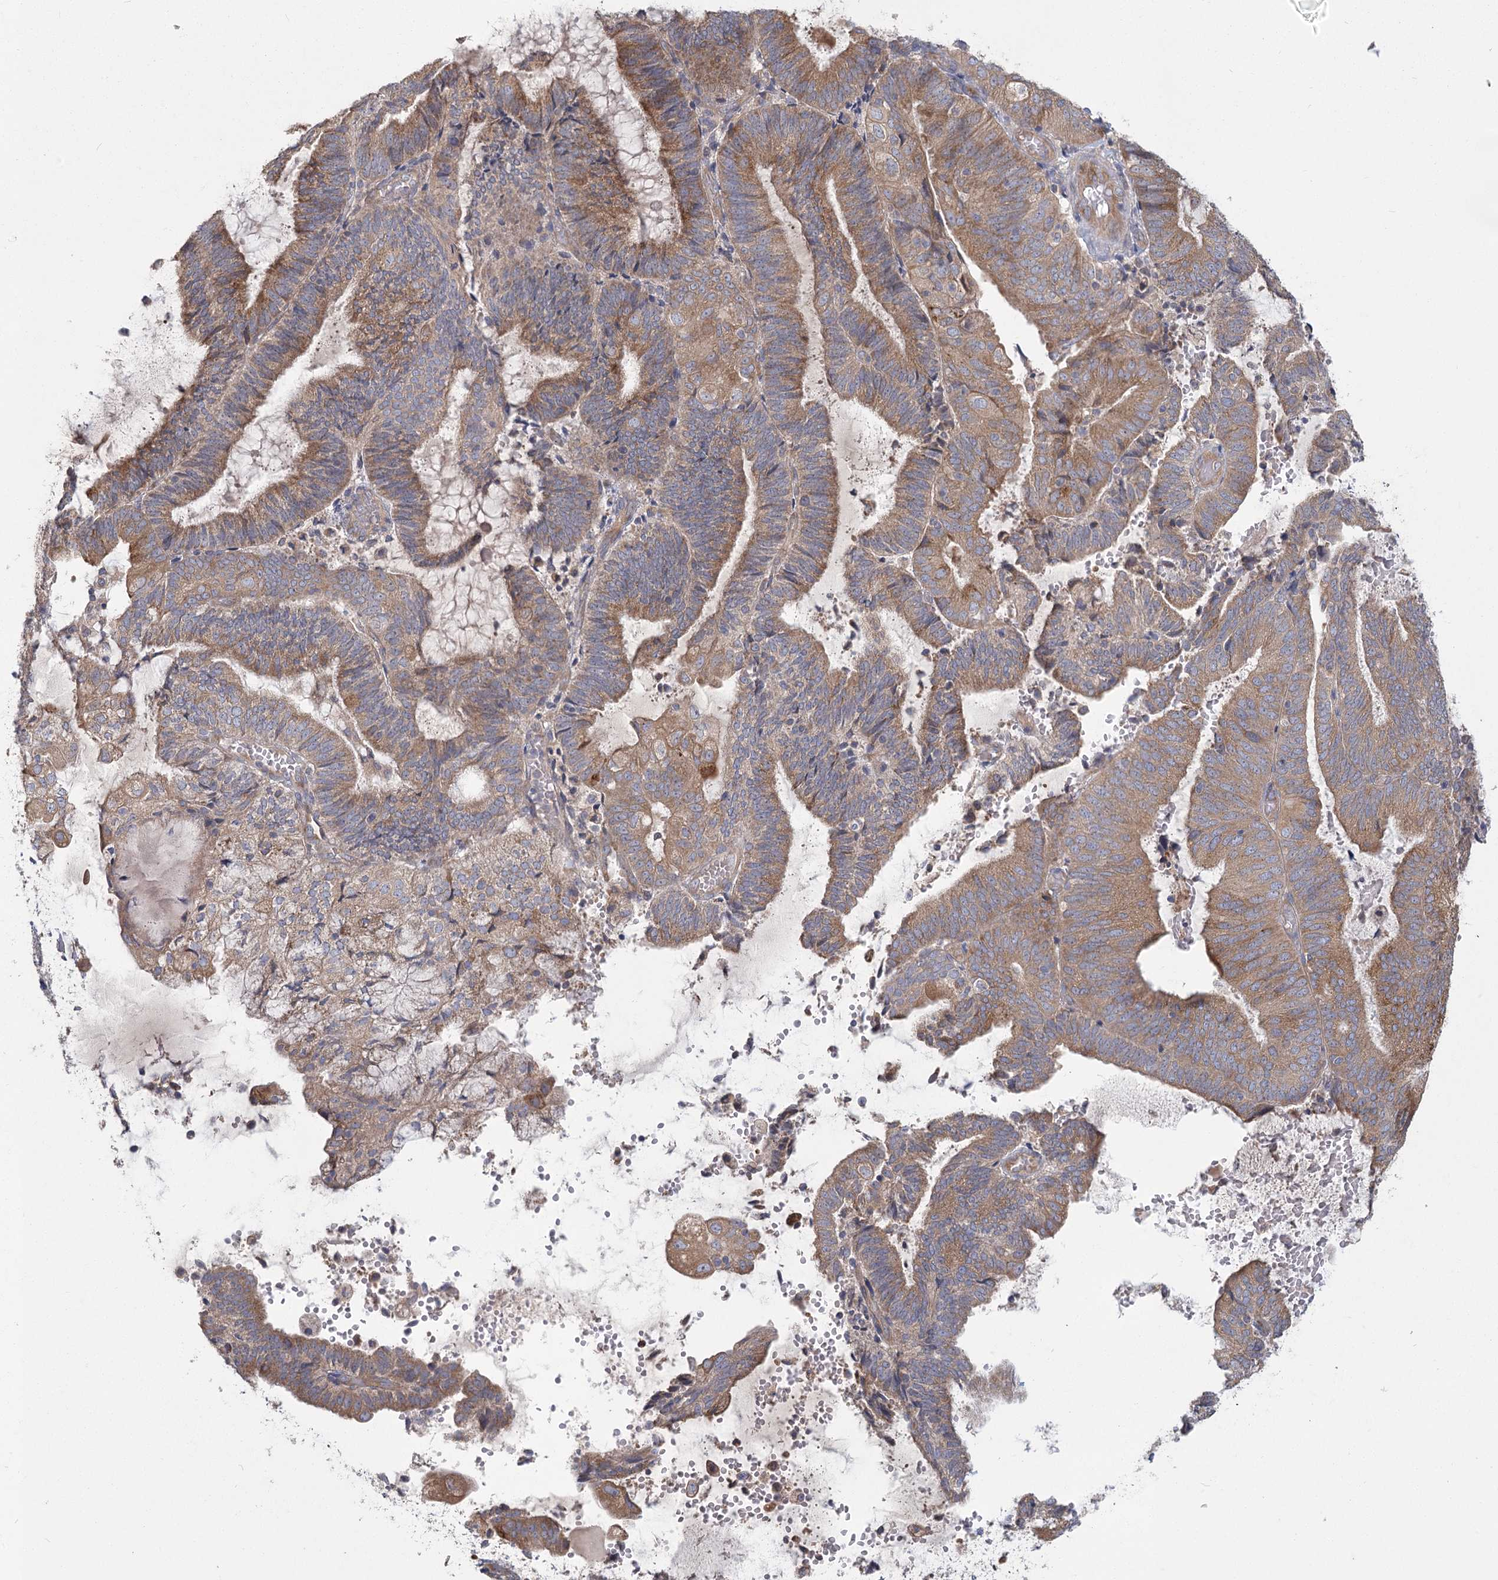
{"staining": {"intensity": "moderate", "quantity": ">75%", "location": "cytoplasmic/membranous"}, "tissue": "endometrial cancer", "cell_type": "Tumor cells", "image_type": "cancer", "snomed": [{"axis": "morphology", "description": "Adenocarcinoma, NOS"}, {"axis": "topography", "description": "Endometrium"}], "caption": "Tumor cells reveal medium levels of moderate cytoplasmic/membranous expression in approximately >75% of cells in human adenocarcinoma (endometrial).", "gene": "CNTLN", "patient": {"sex": "female", "age": 81}}